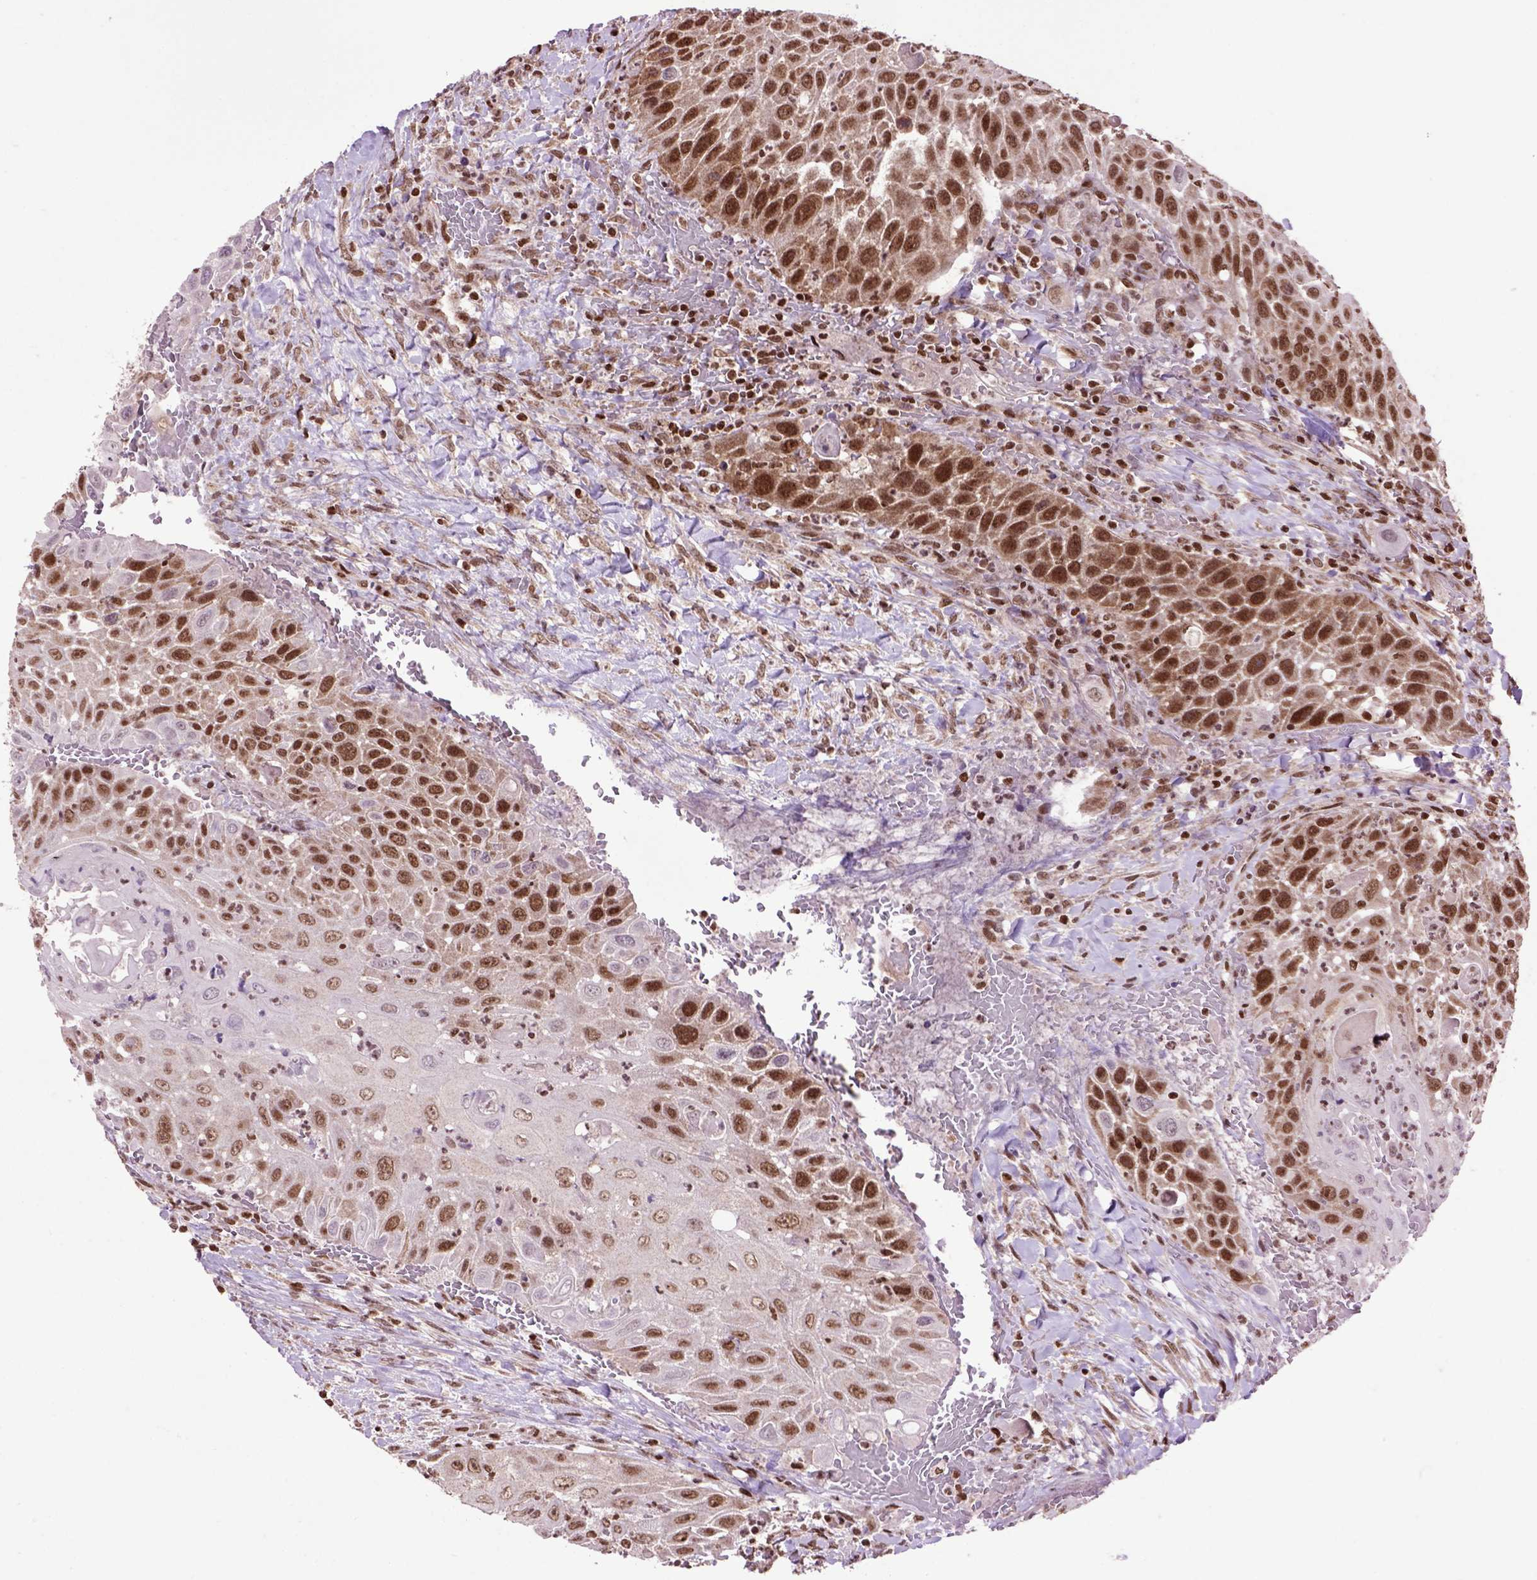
{"staining": {"intensity": "strong", "quantity": ">75%", "location": "nuclear"}, "tissue": "head and neck cancer", "cell_type": "Tumor cells", "image_type": "cancer", "snomed": [{"axis": "morphology", "description": "Squamous cell carcinoma, NOS"}, {"axis": "topography", "description": "Head-Neck"}], "caption": "Brown immunohistochemical staining in human squamous cell carcinoma (head and neck) reveals strong nuclear staining in approximately >75% of tumor cells.", "gene": "CELF1", "patient": {"sex": "male", "age": 69}}